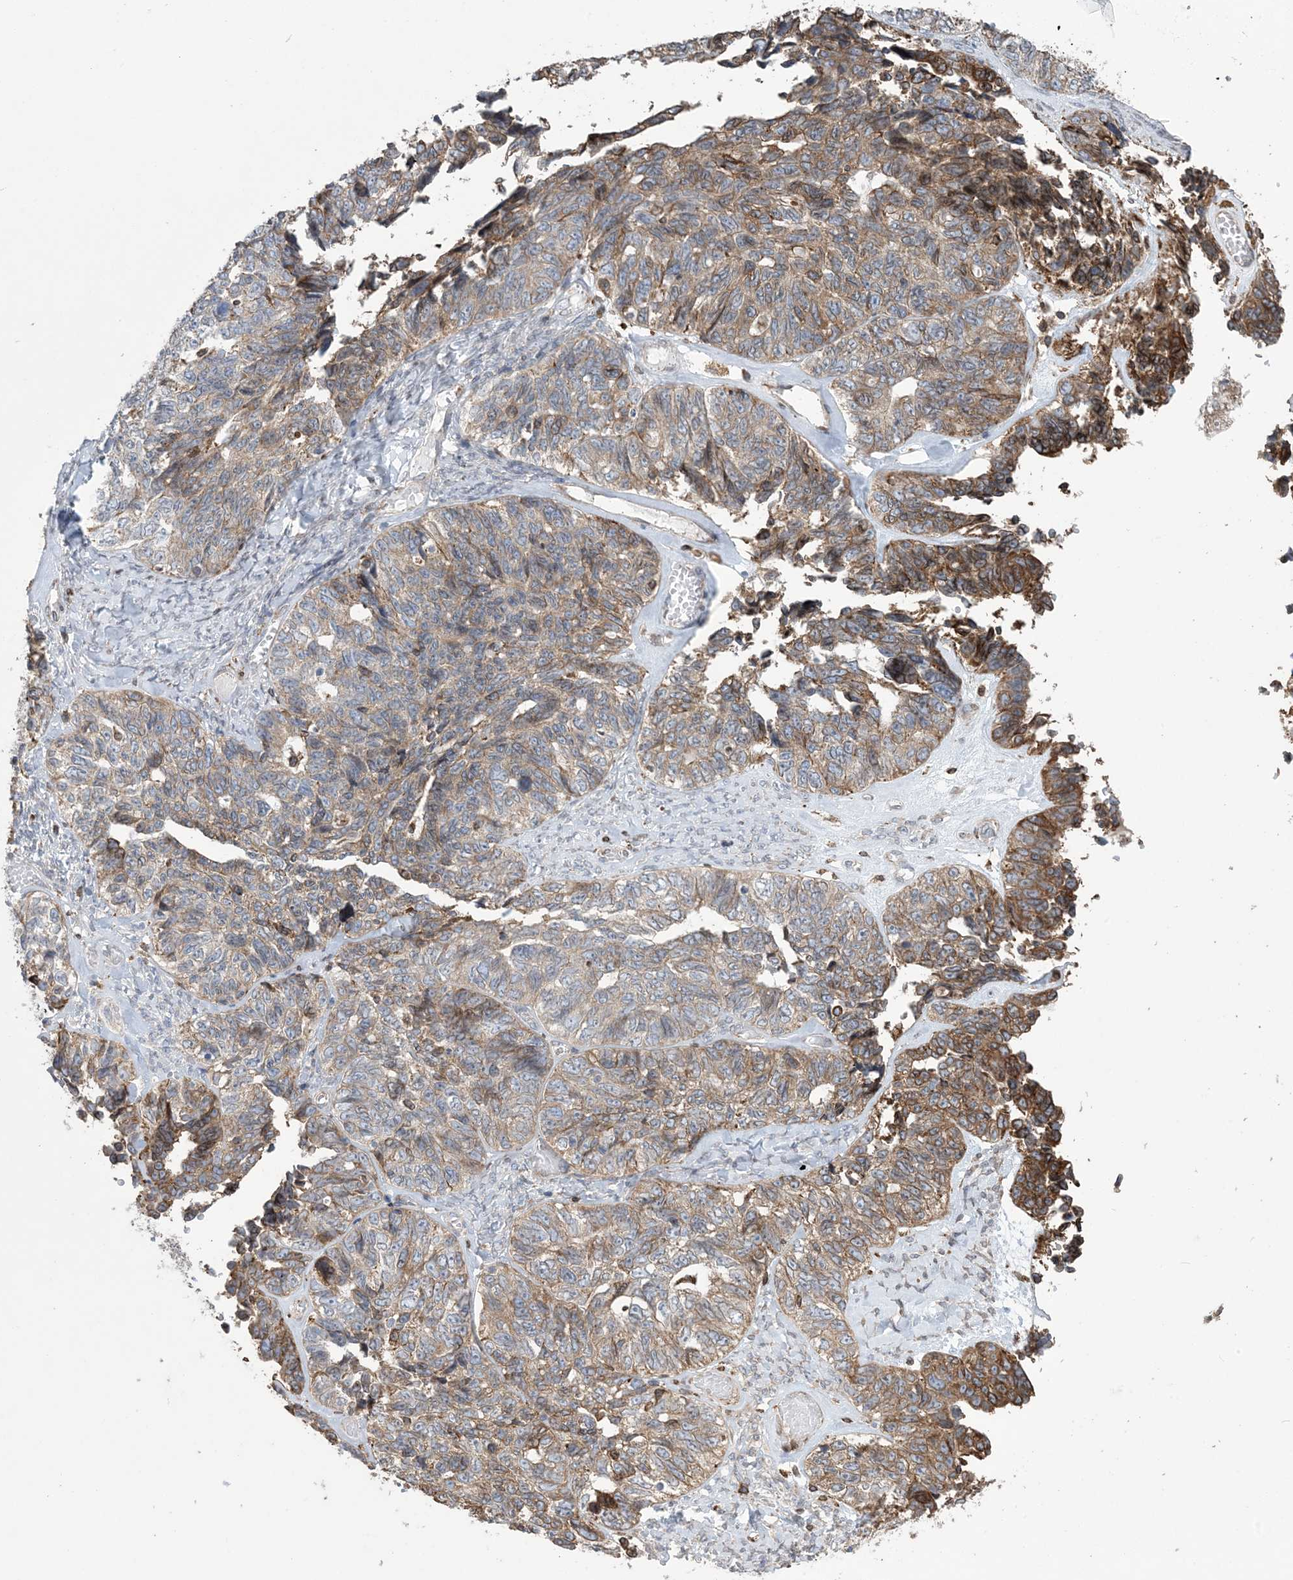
{"staining": {"intensity": "moderate", "quantity": ">75%", "location": "cytoplasmic/membranous"}, "tissue": "ovarian cancer", "cell_type": "Tumor cells", "image_type": "cancer", "snomed": [{"axis": "morphology", "description": "Cystadenocarcinoma, serous, NOS"}, {"axis": "topography", "description": "Ovary"}], "caption": "About >75% of tumor cells in ovarian serous cystadenocarcinoma show moderate cytoplasmic/membranous protein staining as visualized by brown immunohistochemical staining.", "gene": "SHANK1", "patient": {"sex": "female", "age": 79}}